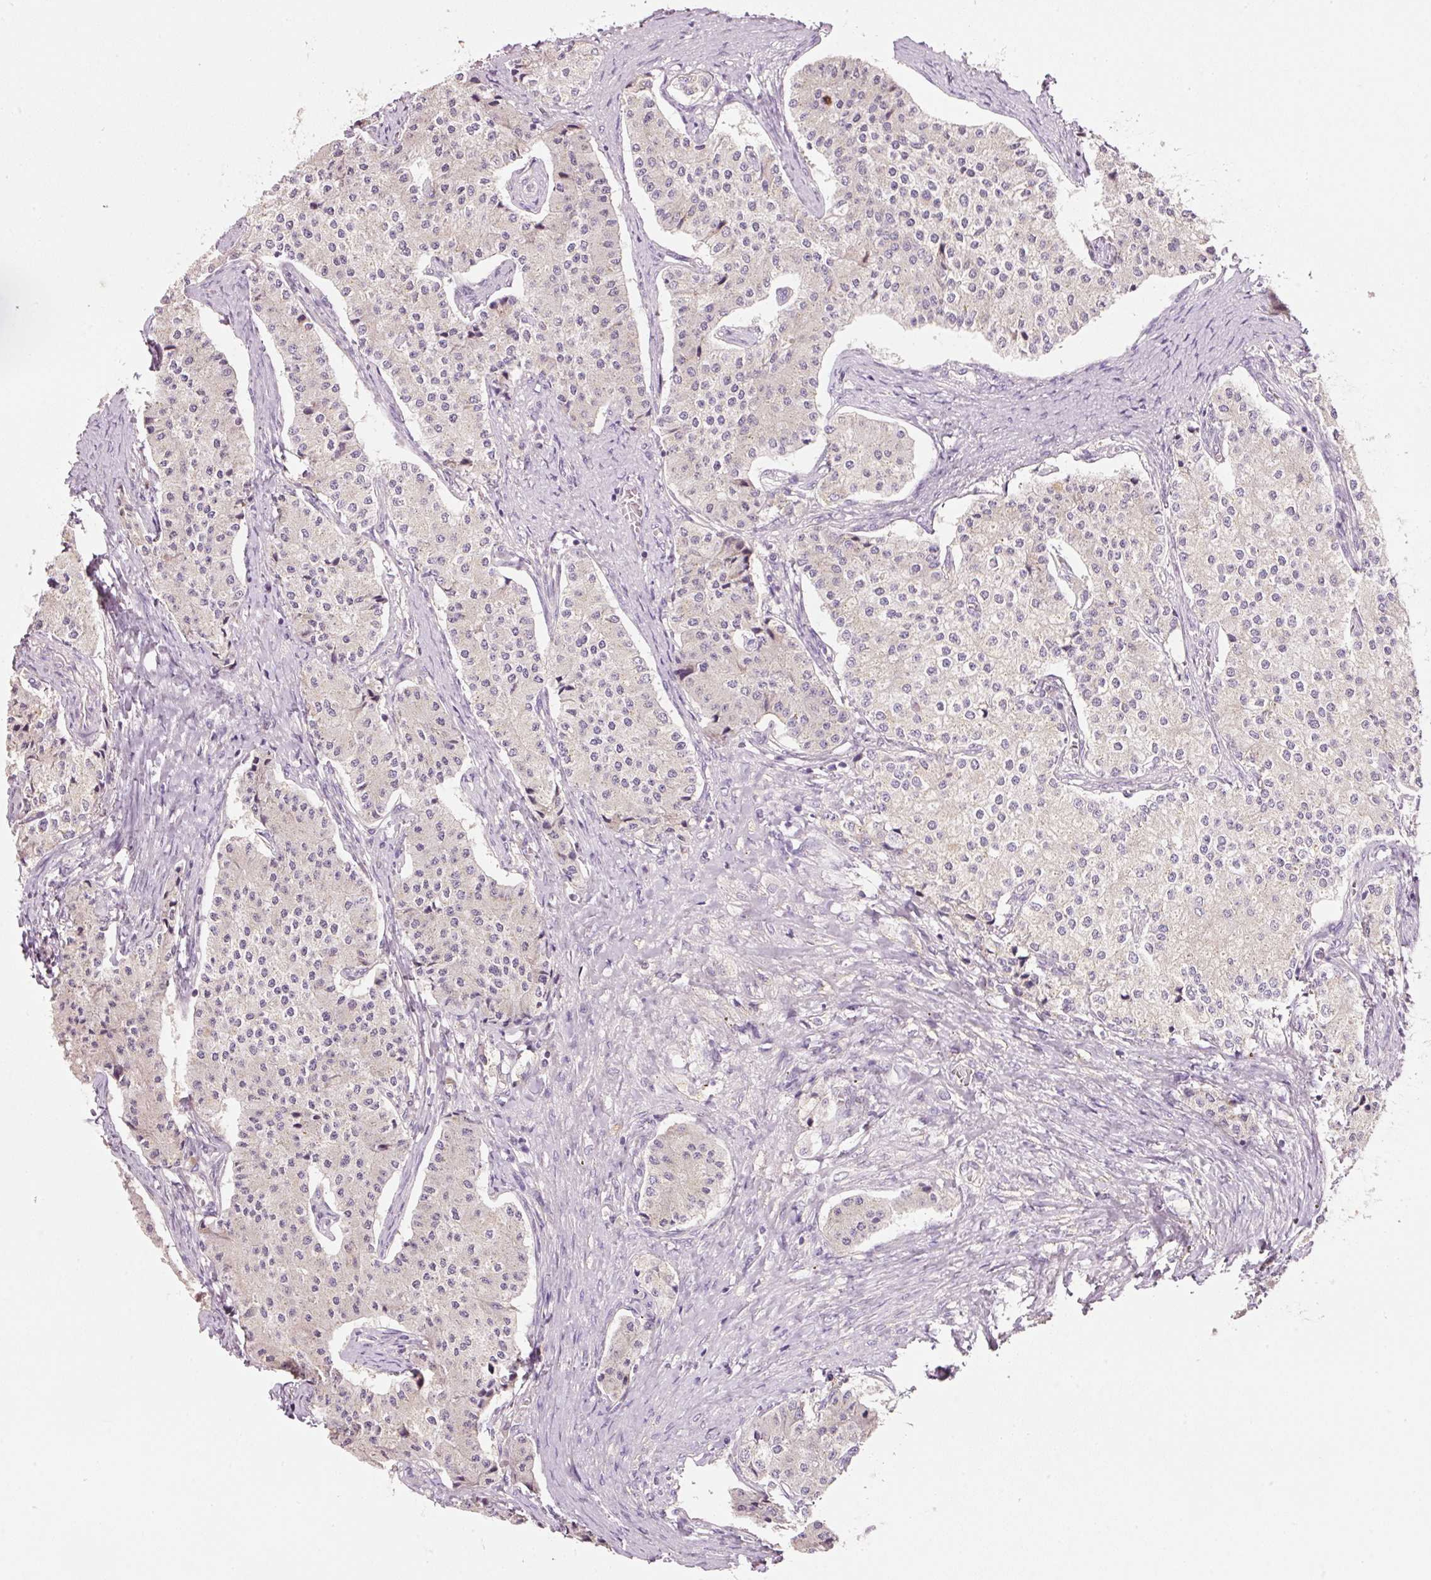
{"staining": {"intensity": "negative", "quantity": "none", "location": "none"}, "tissue": "carcinoid", "cell_type": "Tumor cells", "image_type": "cancer", "snomed": [{"axis": "morphology", "description": "Carcinoid, malignant, NOS"}, {"axis": "topography", "description": "Colon"}], "caption": "Tumor cells show no significant positivity in carcinoid.", "gene": "RNF167", "patient": {"sex": "female", "age": 52}}